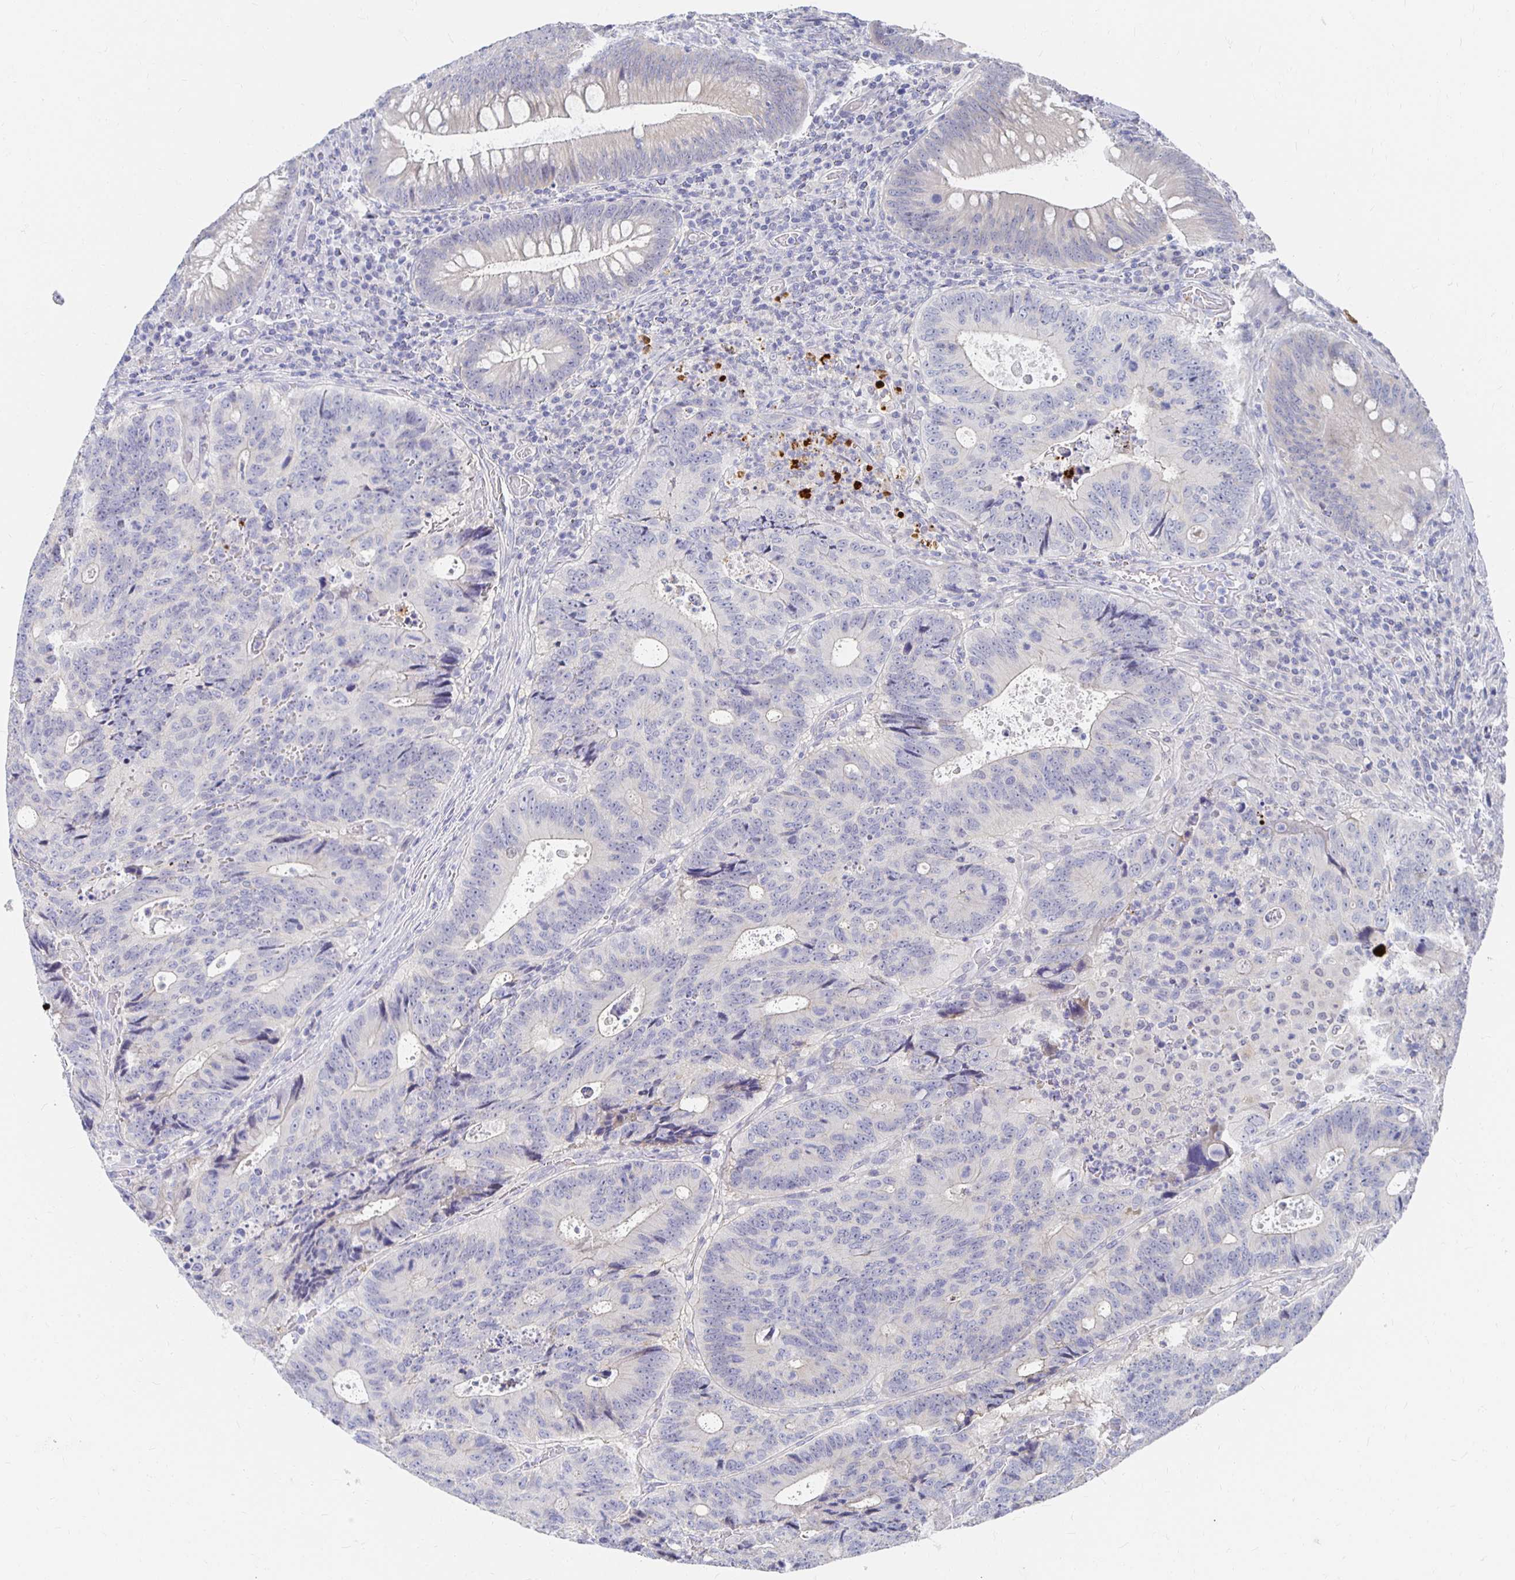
{"staining": {"intensity": "negative", "quantity": "none", "location": "none"}, "tissue": "colorectal cancer", "cell_type": "Tumor cells", "image_type": "cancer", "snomed": [{"axis": "morphology", "description": "Adenocarcinoma, NOS"}, {"axis": "topography", "description": "Colon"}], "caption": "The image shows no staining of tumor cells in colorectal cancer. The staining is performed using DAB (3,3'-diaminobenzidine) brown chromogen with nuclei counter-stained in using hematoxylin.", "gene": "FKRP", "patient": {"sex": "male", "age": 62}}